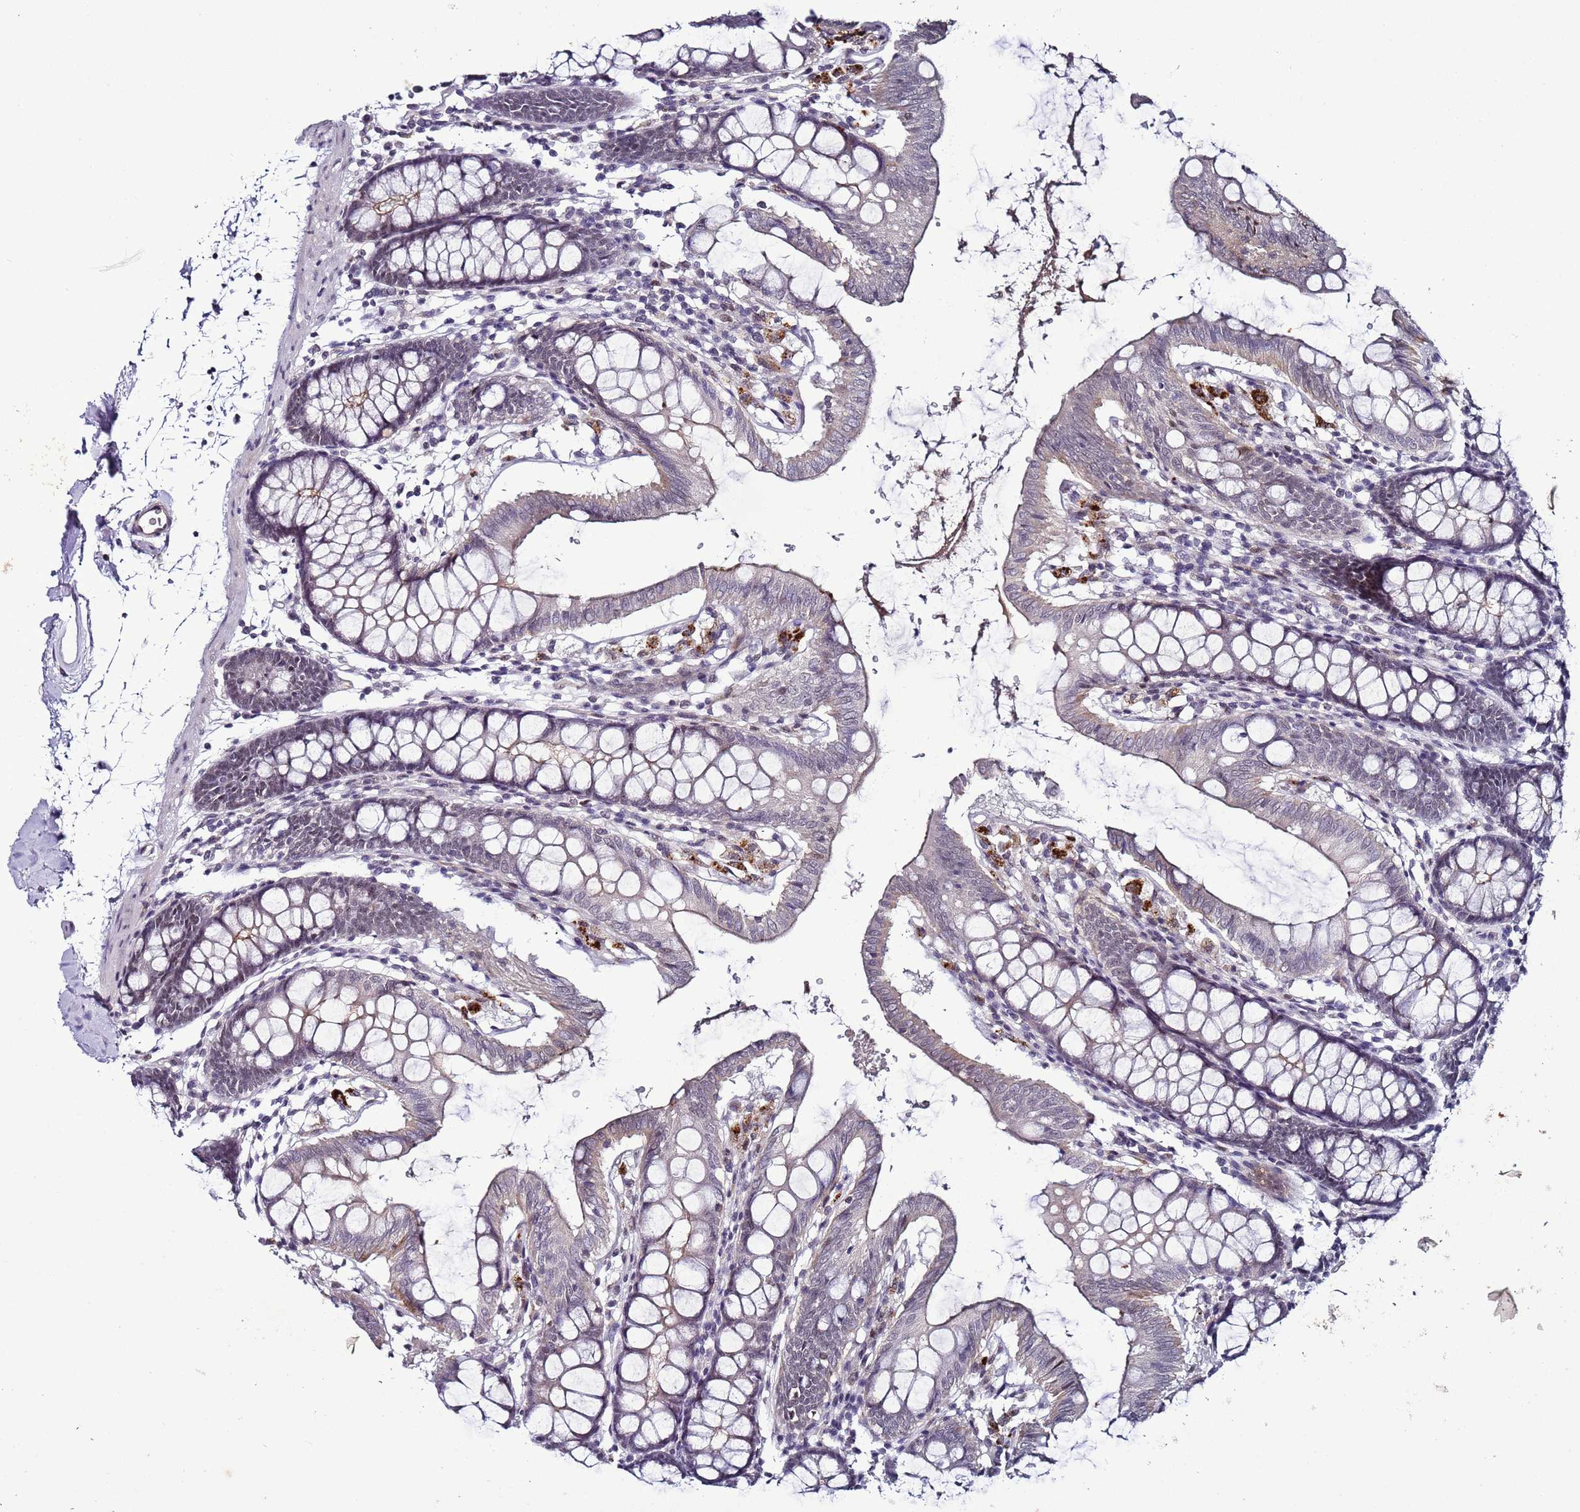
{"staining": {"intensity": "weak", "quantity": "<25%", "location": "cytoplasmic/membranous"}, "tissue": "colon", "cell_type": "Endothelial cells", "image_type": "normal", "snomed": [{"axis": "morphology", "description": "Normal tissue, NOS"}, {"axis": "topography", "description": "Colon"}], "caption": "An IHC image of normal colon is shown. There is no staining in endothelial cells of colon.", "gene": "PSMA7", "patient": {"sex": "male", "age": 75}}